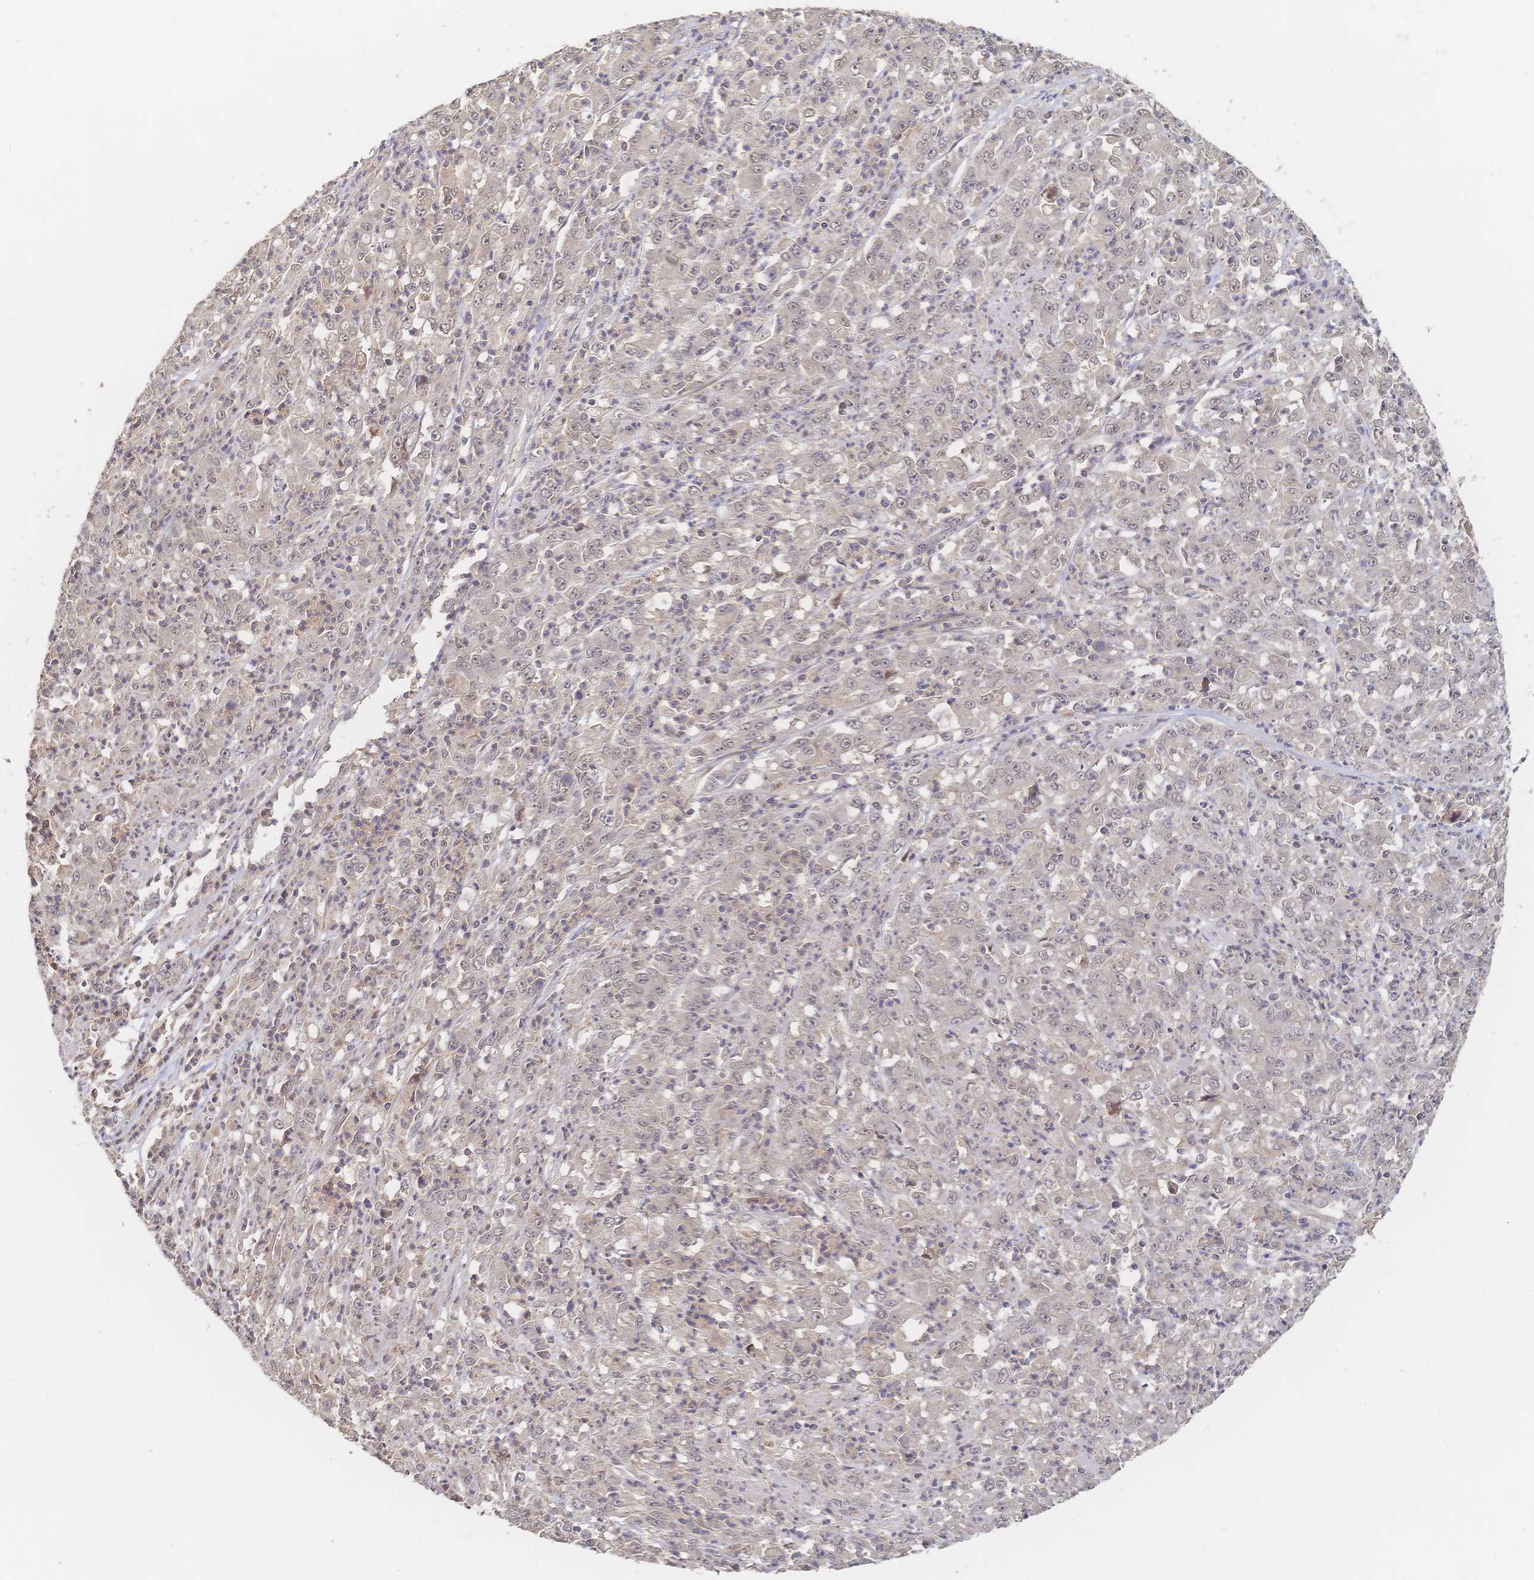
{"staining": {"intensity": "negative", "quantity": "none", "location": "none"}, "tissue": "stomach cancer", "cell_type": "Tumor cells", "image_type": "cancer", "snomed": [{"axis": "morphology", "description": "Adenocarcinoma, NOS"}, {"axis": "topography", "description": "Stomach, lower"}], "caption": "Immunohistochemical staining of human stomach adenocarcinoma displays no significant staining in tumor cells.", "gene": "LRP5", "patient": {"sex": "female", "age": 71}}